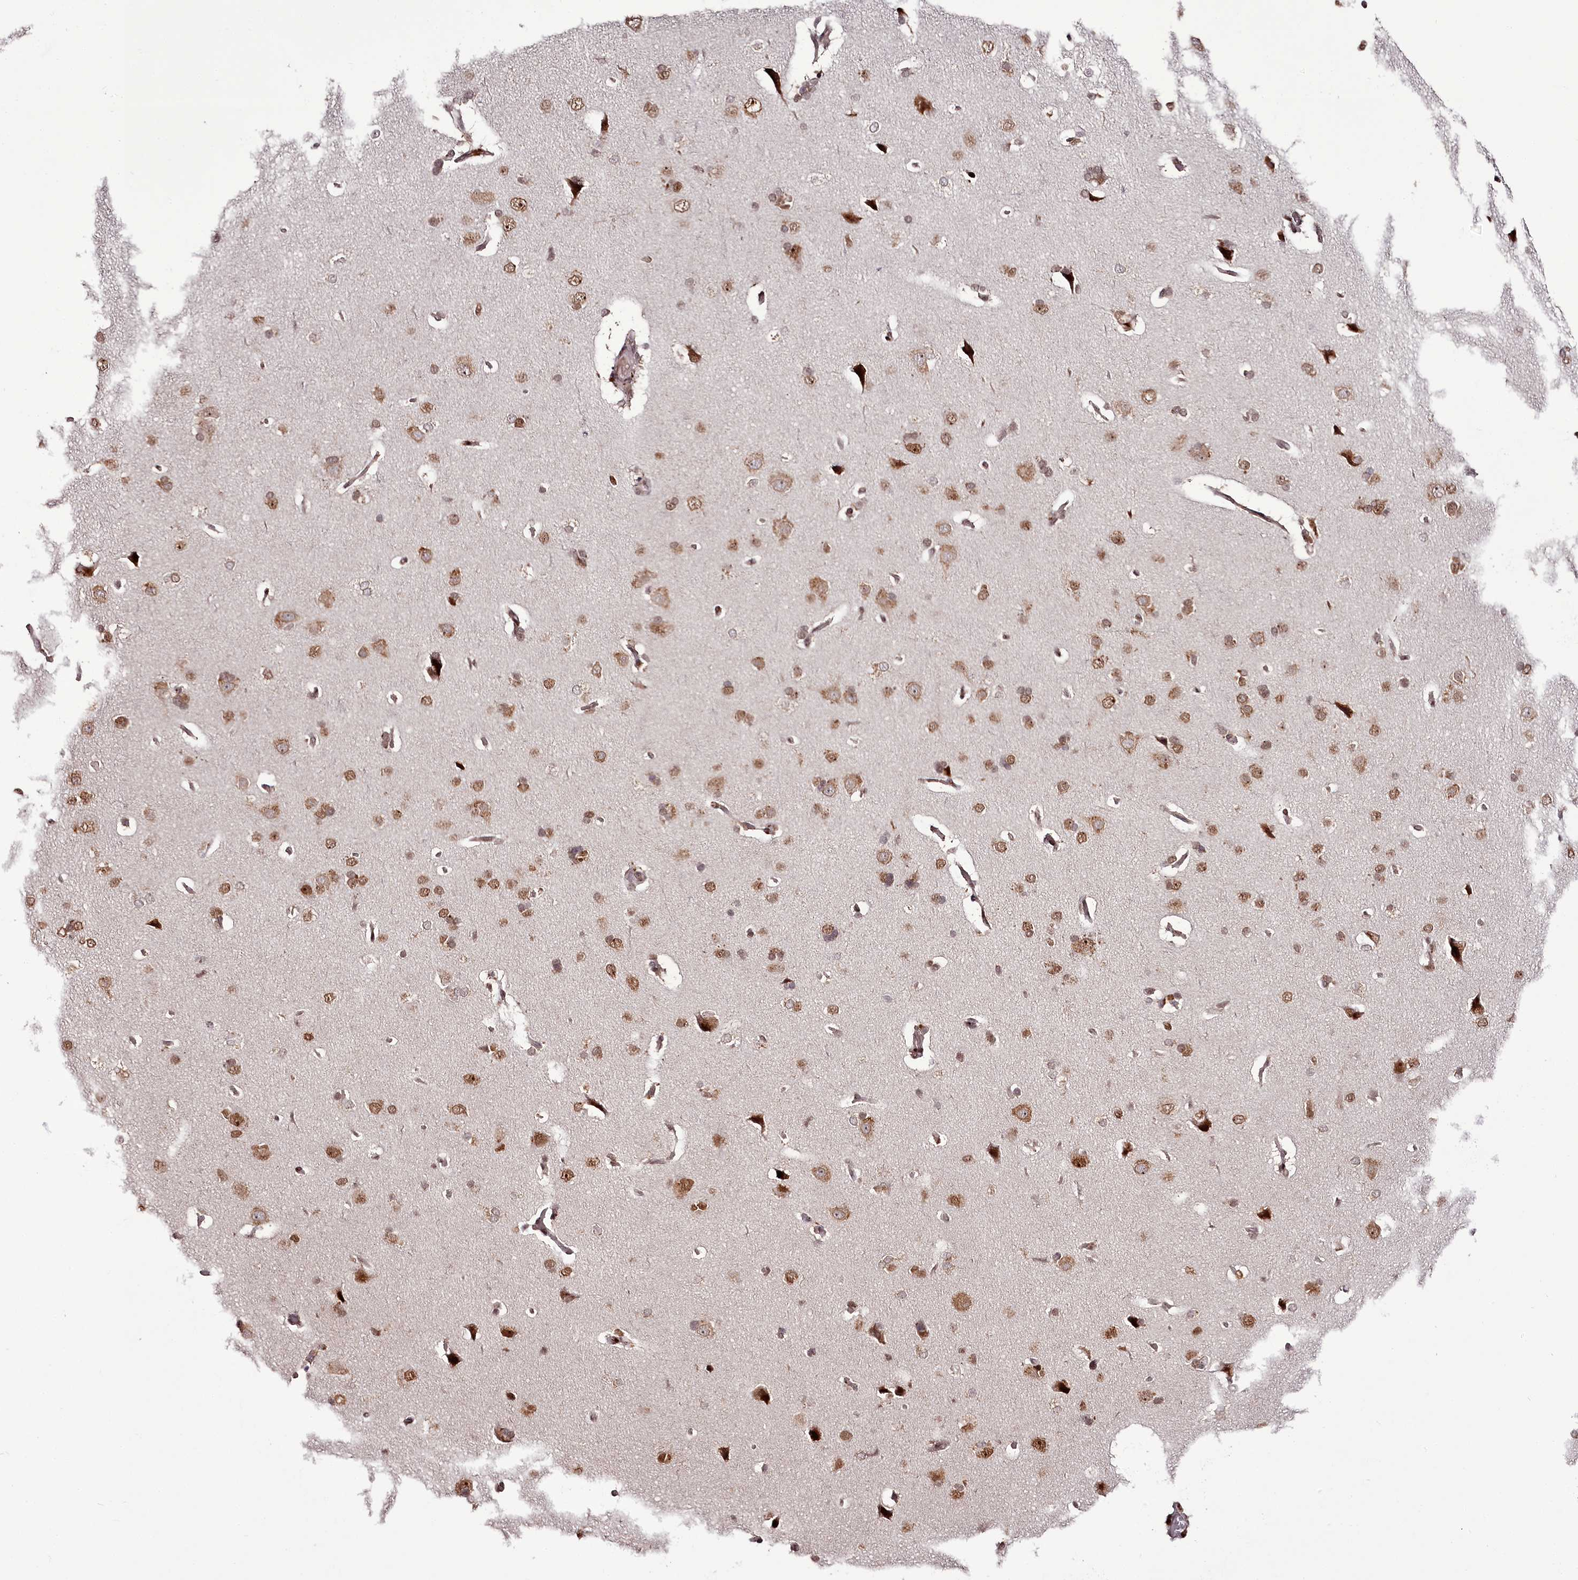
{"staining": {"intensity": "moderate", "quantity": ">75%", "location": "nuclear"}, "tissue": "cerebral cortex", "cell_type": "Endothelial cells", "image_type": "normal", "snomed": [{"axis": "morphology", "description": "Normal tissue, NOS"}, {"axis": "topography", "description": "Cerebral cortex"}], "caption": "Benign cerebral cortex displays moderate nuclear expression in approximately >75% of endothelial cells.", "gene": "THYN1", "patient": {"sex": "male", "age": 62}}